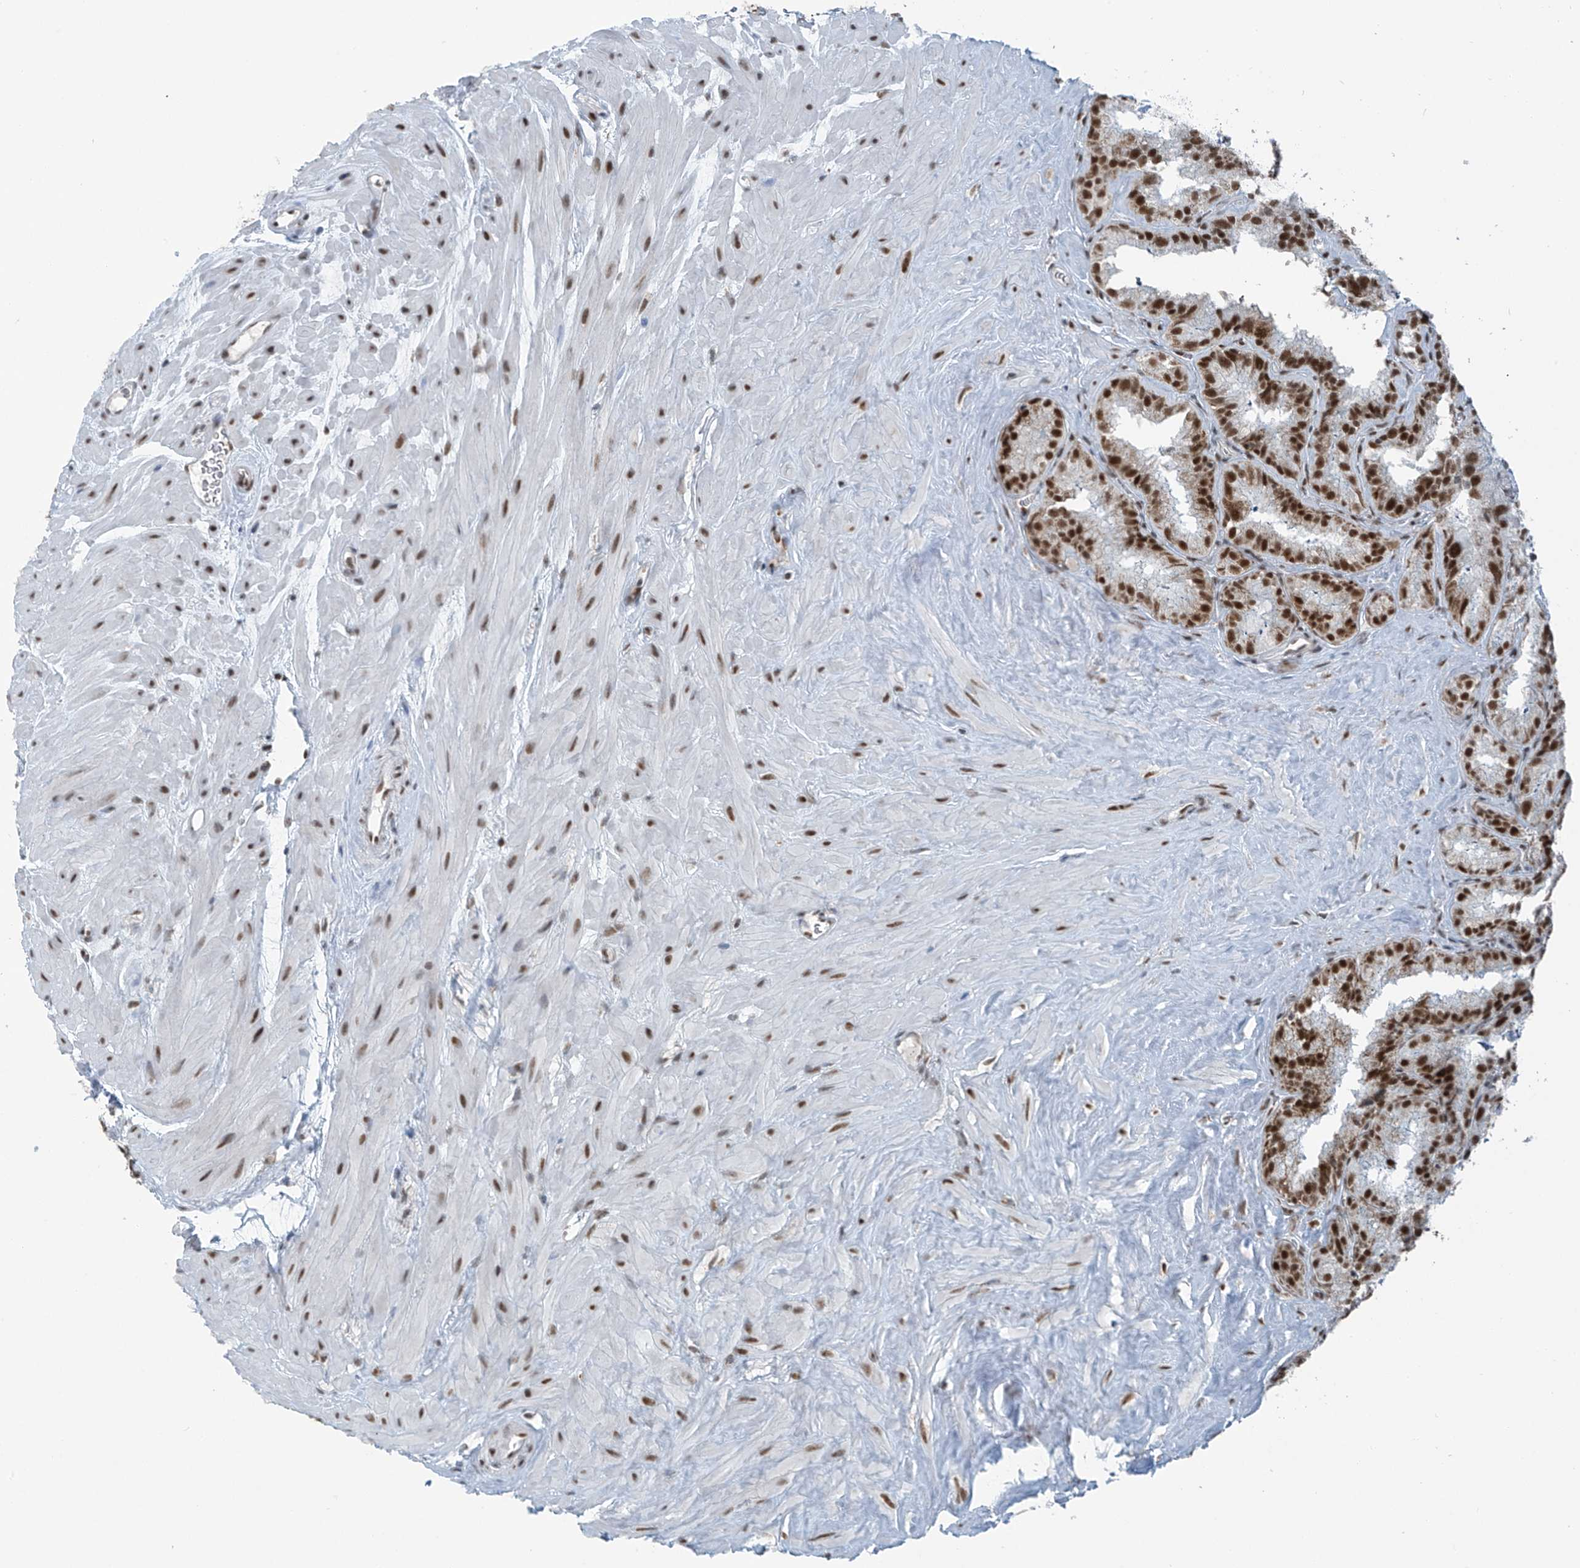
{"staining": {"intensity": "strong", "quantity": ">75%", "location": "nuclear"}, "tissue": "seminal vesicle", "cell_type": "Glandular cells", "image_type": "normal", "snomed": [{"axis": "morphology", "description": "Normal tissue, NOS"}, {"axis": "topography", "description": "Prostate"}, {"axis": "topography", "description": "Seminal veicle"}], "caption": "A histopathology image of seminal vesicle stained for a protein shows strong nuclear brown staining in glandular cells. The protein of interest is shown in brown color, while the nuclei are stained blue.", "gene": "WRNIP1", "patient": {"sex": "male", "age": 59}}